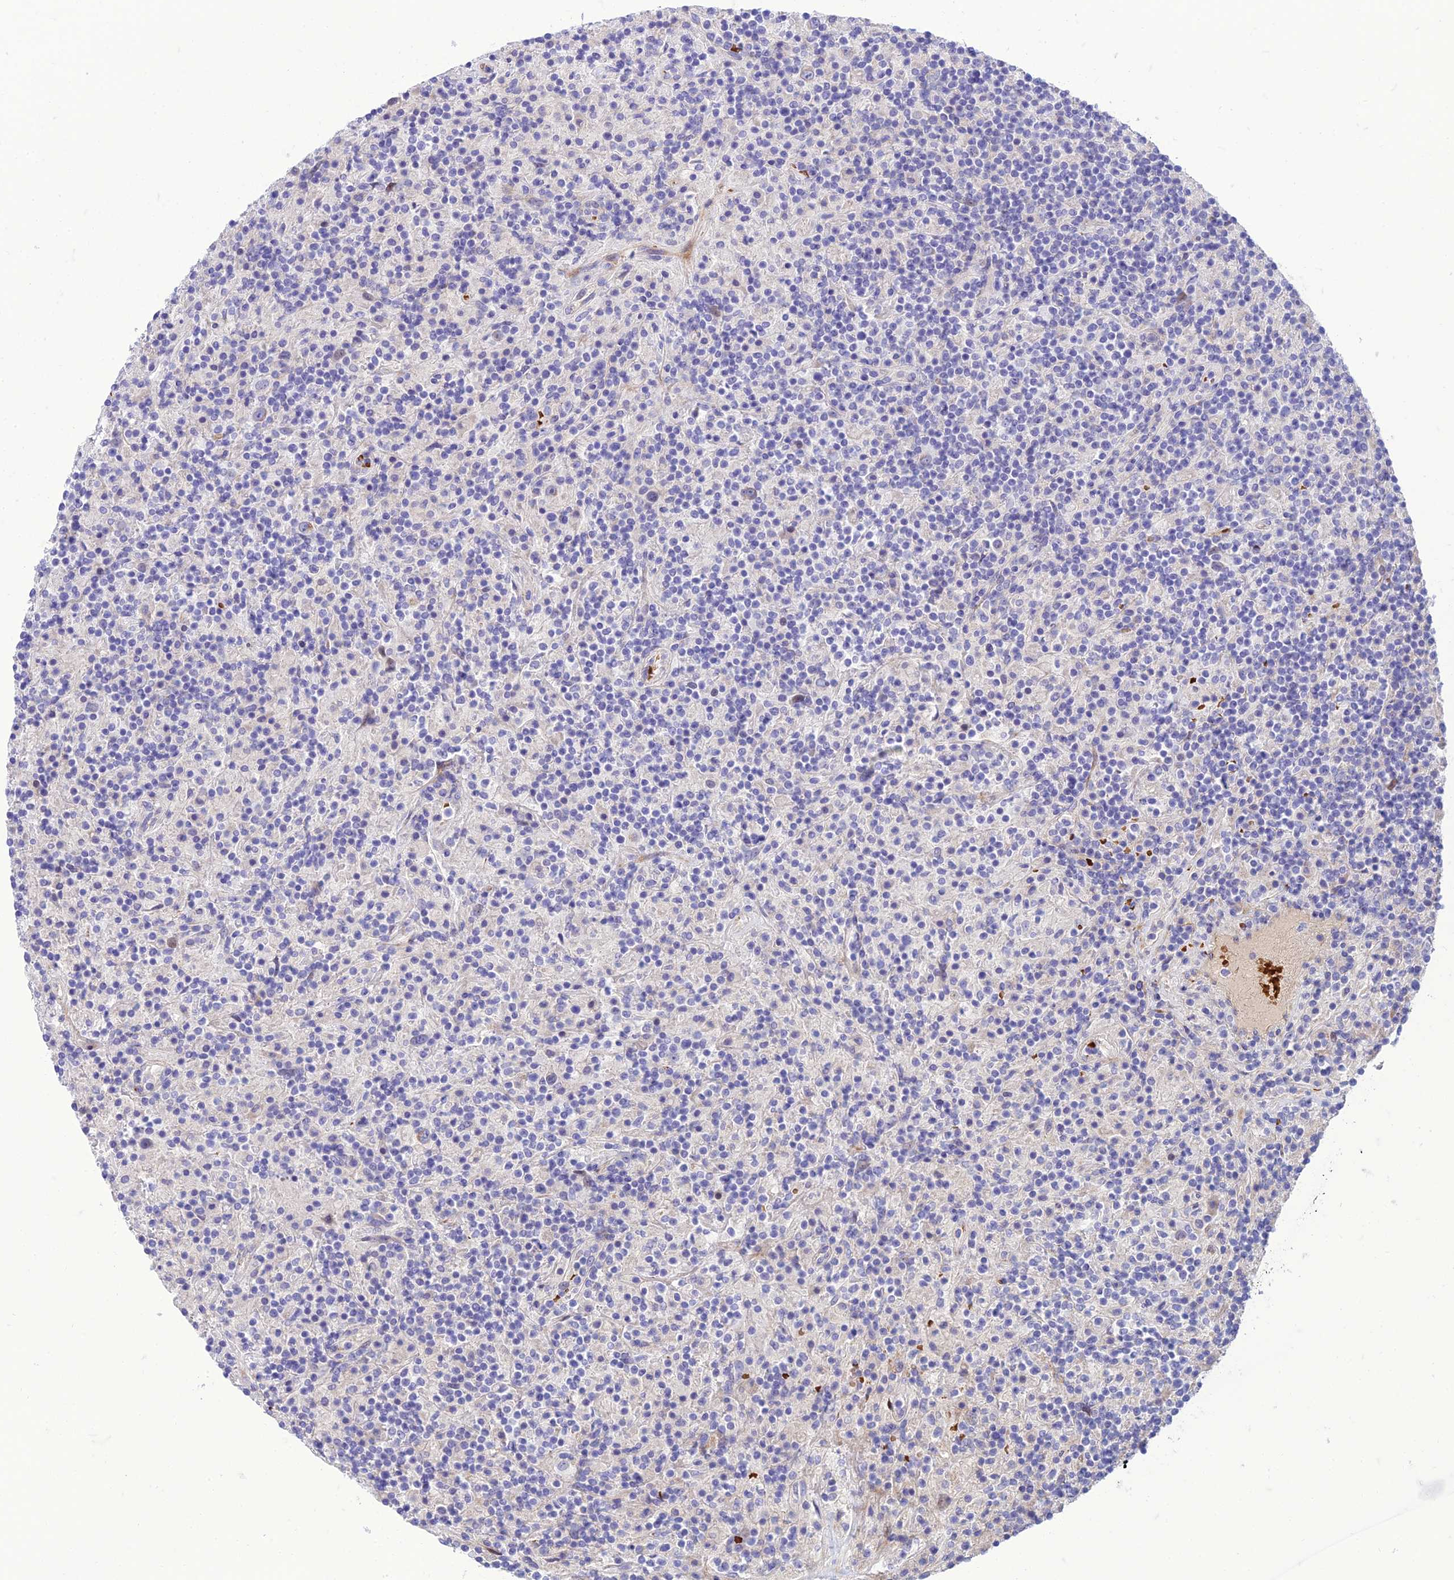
{"staining": {"intensity": "negative", "quantity": "none", "location": "none"}, "tissue": "lymphoma", "cell_type": "Tumor cells", "image_type": "cancer", "snomed": [{"axis": "morphology", "description": "Hodgkin's disease, NOS"}, {"axis": "topography", "description": "Lymph node"}], "caption": "Tumor cells show no significant positivity in Hodgkin's disease.", "gene": "SEL1L3", "patient": {"sex": "male", "age": 70}}